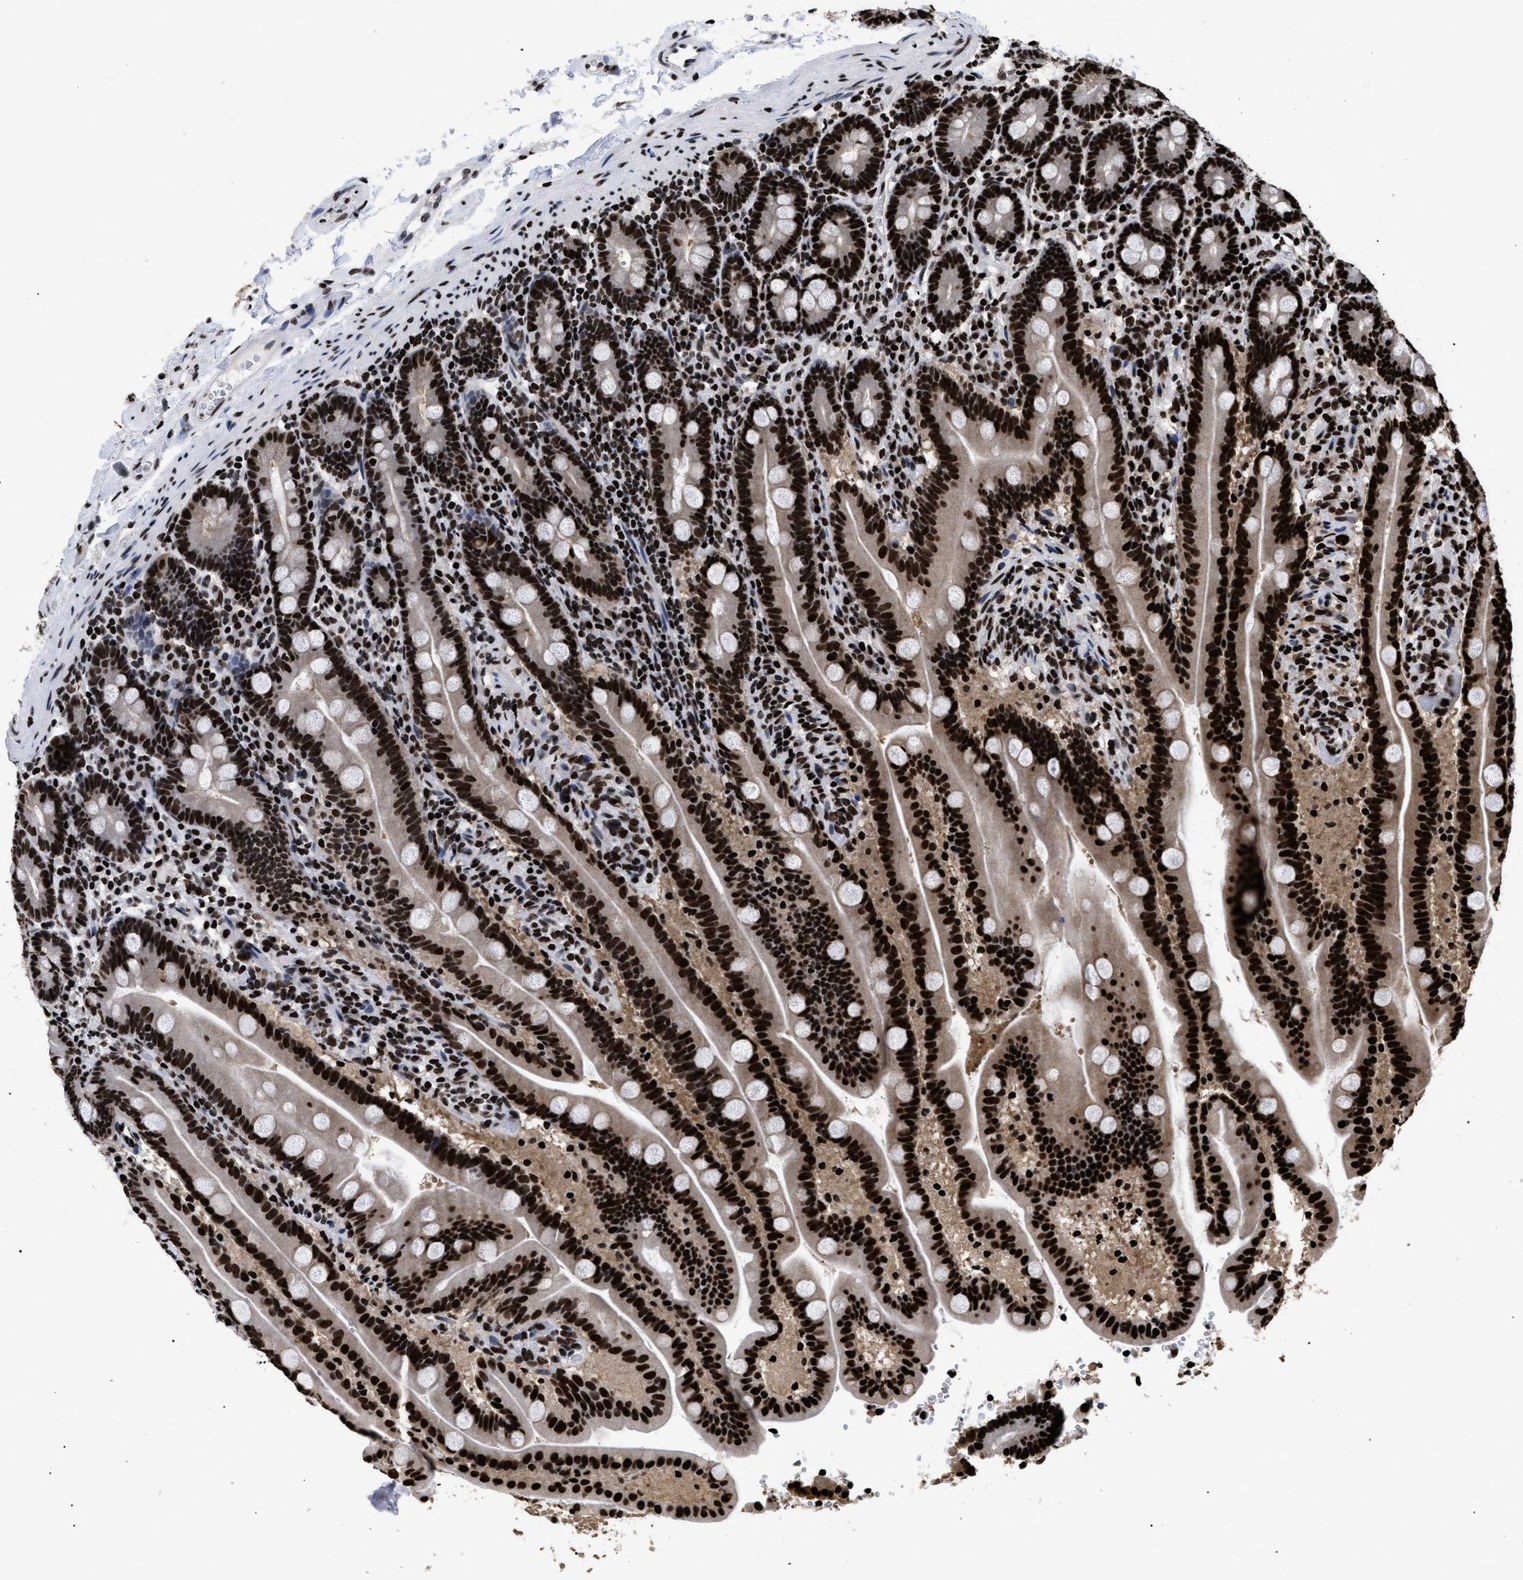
{"staining": {"intensity": "strong", "quantity": ">75%", "location": "cytoplasmic/membranous,nuclear"}, "tissue": "duodenum", "cell_type": "Glandular cells", "image_type": "normal", "snomed": [{"axis": "morphology", "description": "Normal tissue, NOS"}, {"axis": "topography", "description": "Duodenum"}], "caption": "Protein staining of normal duodenum reveals strong cytoplasmic/membranous,nuclear expression in about >75% of glandular cells. The staining was performed using DAB to visualize the protein expression in brown, while the nuclei were stained in blue with hematoxylin (Magnification: 20x).", "gene": "CALHM3", "patient": {"sex": "male", "age": 54}}